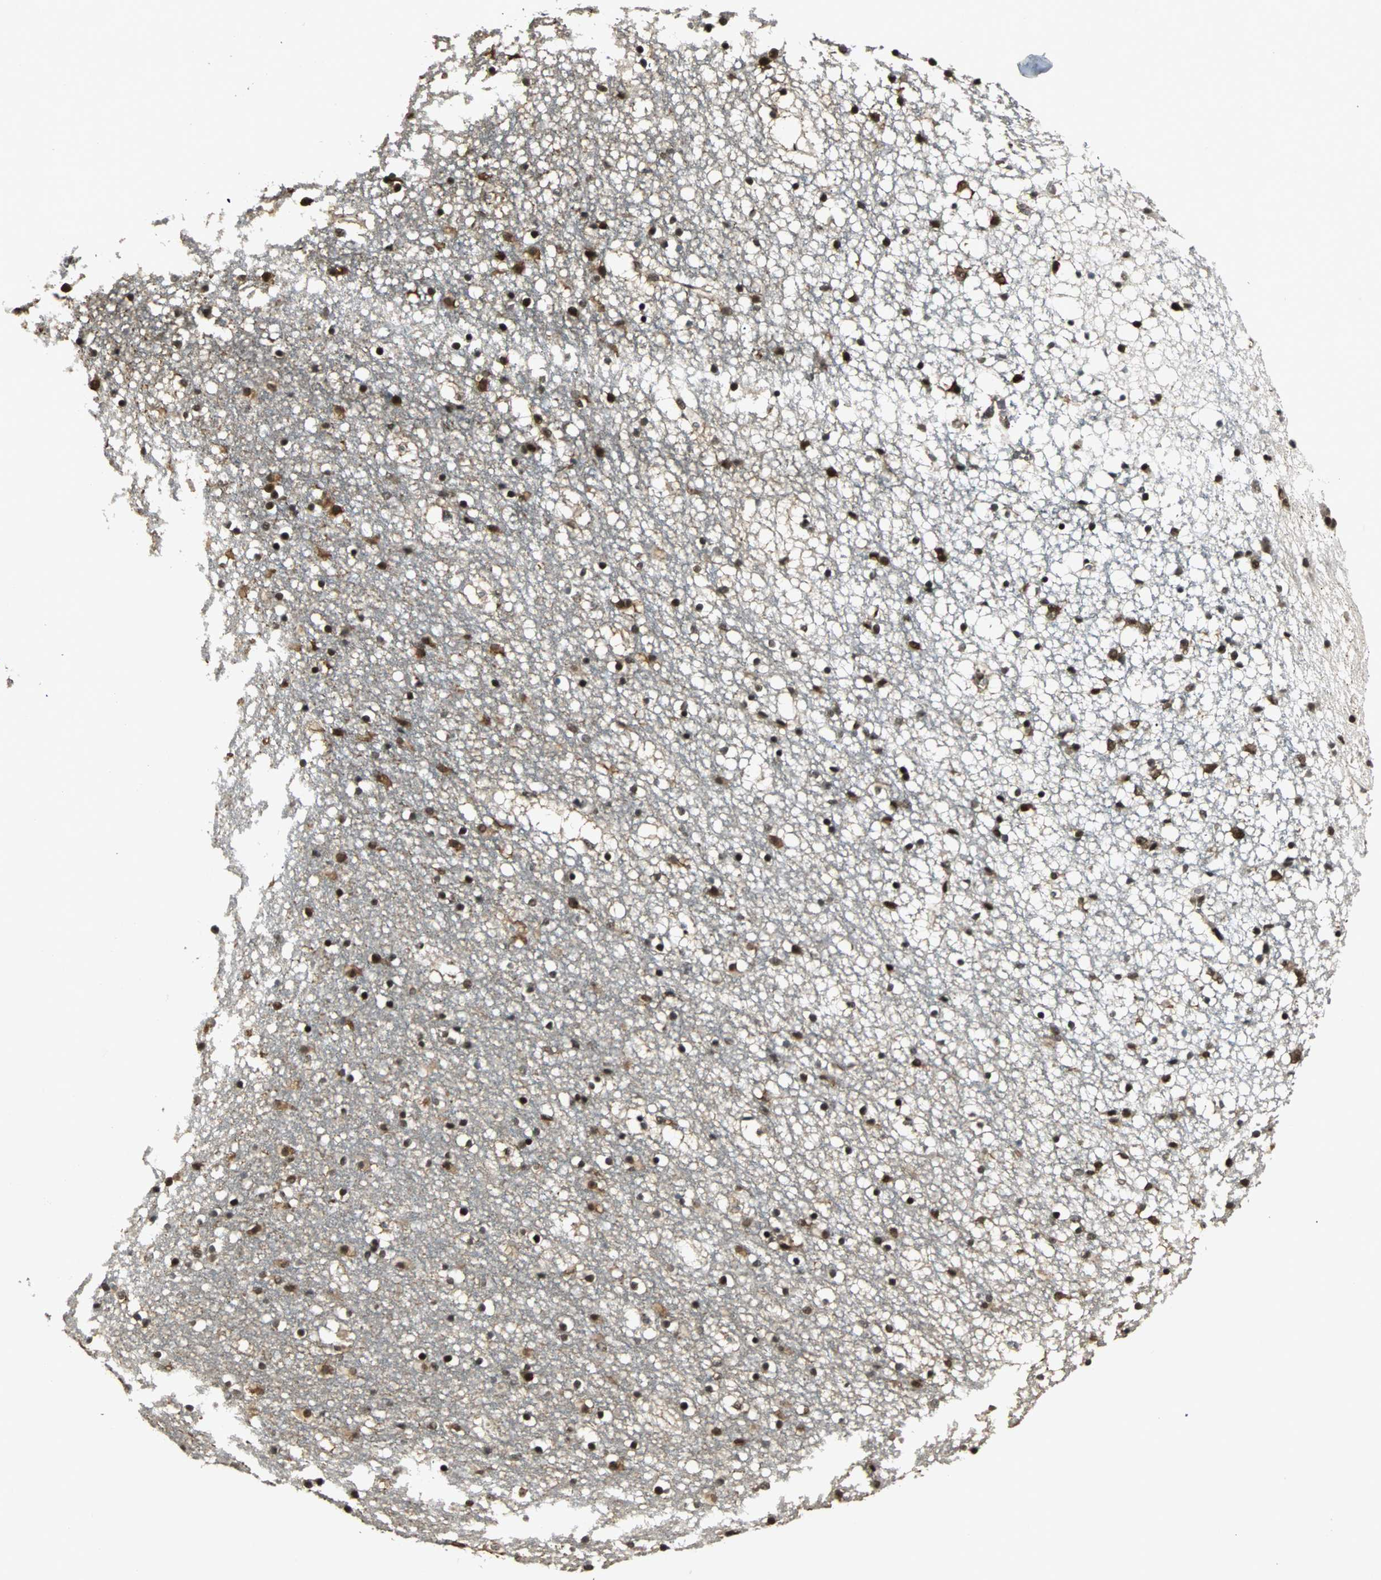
{"staining": {"intensity": "strong", "quantity": ">75%", "location": "cytoplasmic/membranous,nuclear"}, "tissue": "caudate", "cell_type": "Glial cells", "image_type": "normal", "snomed": [{"axis": "morphology", "description": "Normal tissue, NOS"}, {"axis": "topography", "description": "Lateral ventricle wall"}], "caption": "An image of human caudate stained for a protein shows strong cytoplasmic/membranous,nuclear brown staining in glial cells. The protein of interest is shown in brown color, while the nuclei are stained blue.", "gene": "TAF5", "patient": {"sex": "male", "age": 45}}